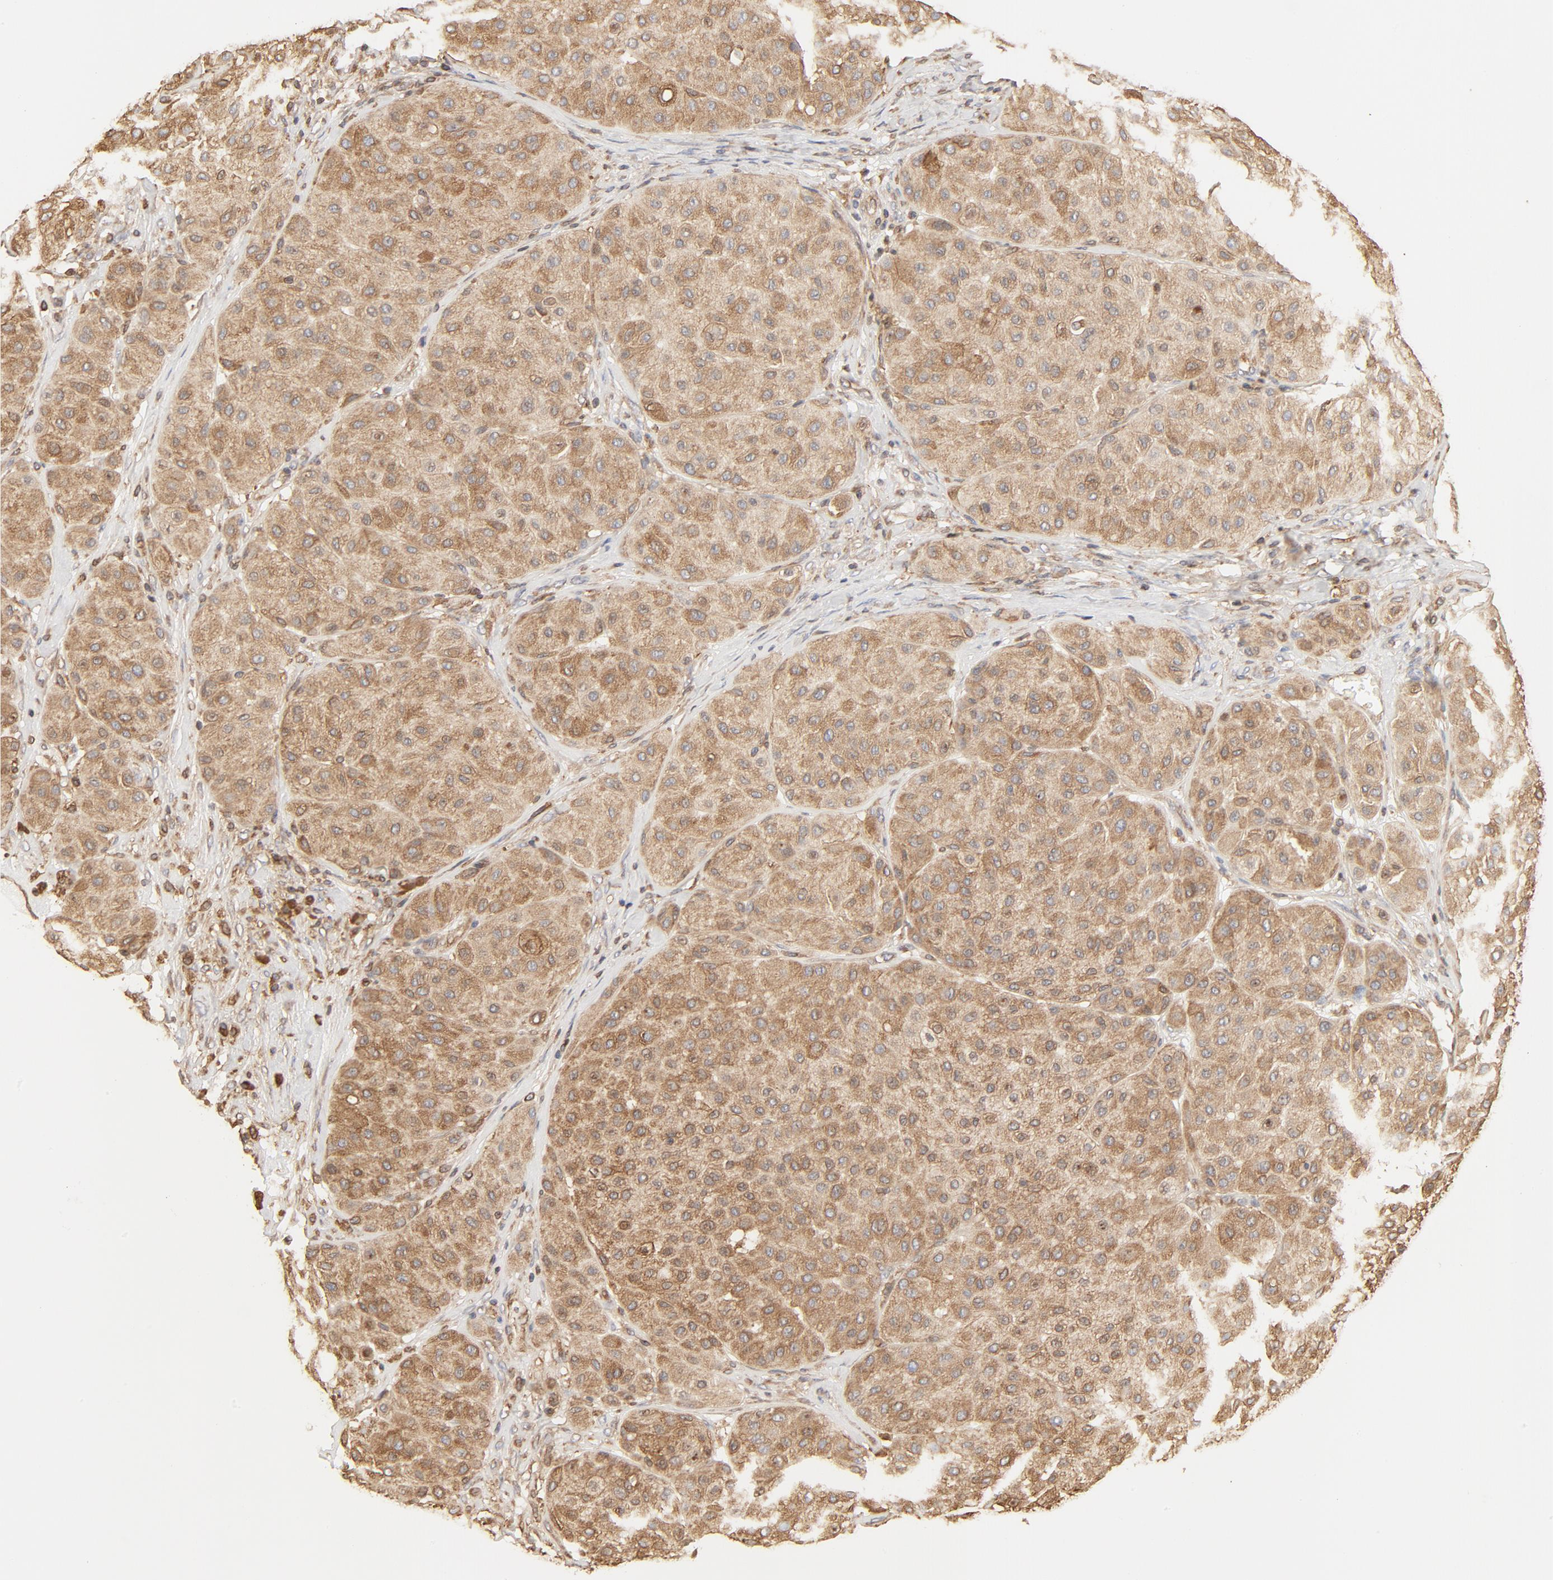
{"staining": {"intensity": "moderate", "quantity": ">75%", "location": "cytoplasmic/membranous"}, "tissue": "melanoma", "cell_type": "Tumor cells", "image_type": "cancer", "snomed": [{"axis": "morphology", "description": "Normal tissue, NOS"}, {"axis": "morphology", "description": "Malignant melanoma, Metastatic site"}, {"axis": "topography", "description": "Skin"}], "caption": "IHC (DAB (3,3'-diaminobenzidine)) staining of melanoma reveals moderate cytoplasmic/membranous protein positivity in approximately >75% of tumor cells. (IHC, brightfield microscopy, high magnification).", "gene": "BCAP31", "patient": {"sex": "male", "age": 41}}